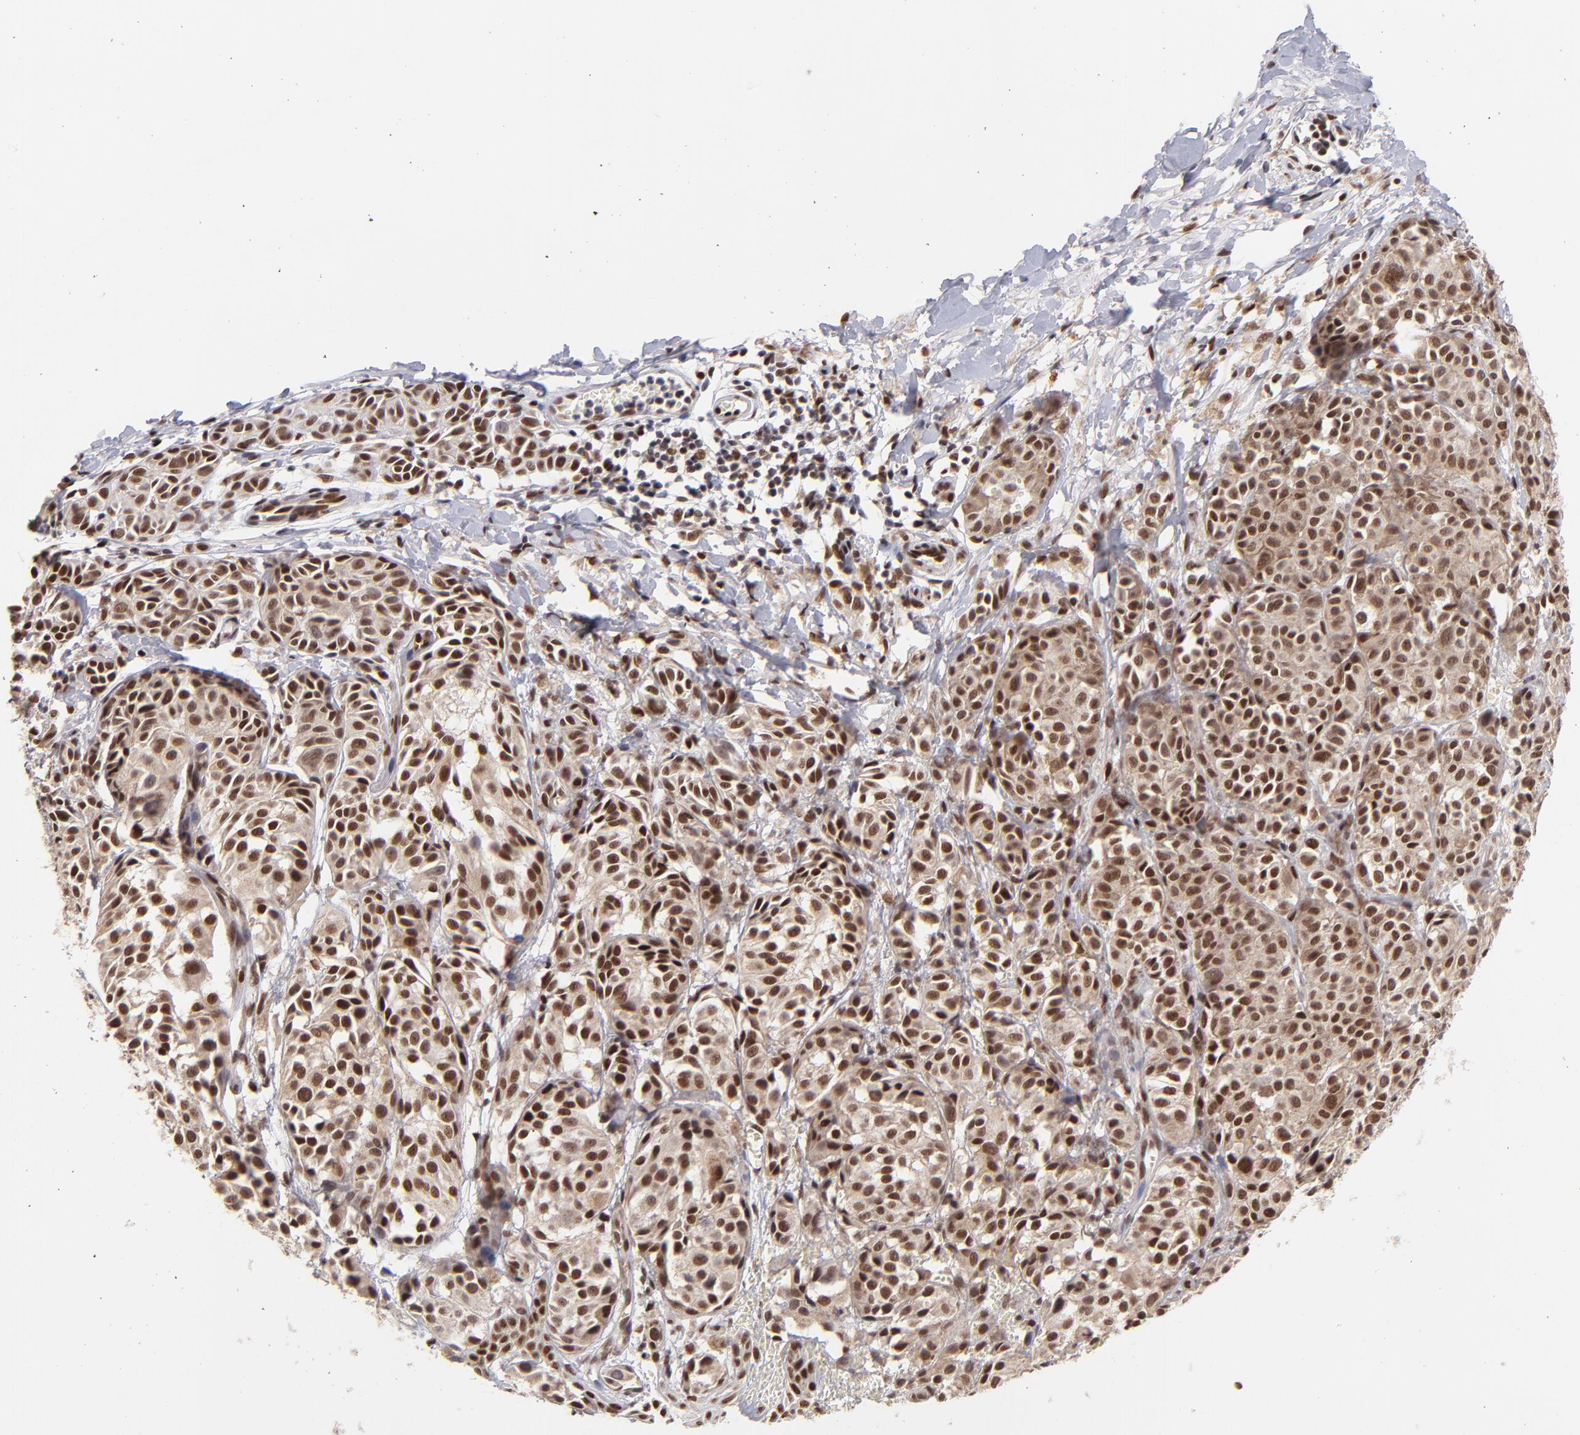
{"staining": {"intensity": "strong", "quantity": ">75%", "location": "nuclear"}, "tissue": "melanoma", "cell_type": "Tumor cells", "image_type": "cancer", "snomed": [{"axis": "morphology", "description": "Malignant melanoma, NOS"}, {"axis": "topography", "description": "Skin"}], "caption": "Melanoma was stained to show a protein in brown. There is high levels of strong nuclear staining in about >75% of tumor cells. Ihc stains the protein of interest in brown and the nuclei are stained blue.", "gene": "MIDEAS", "patient": {"sex": "male", "age": 76}}